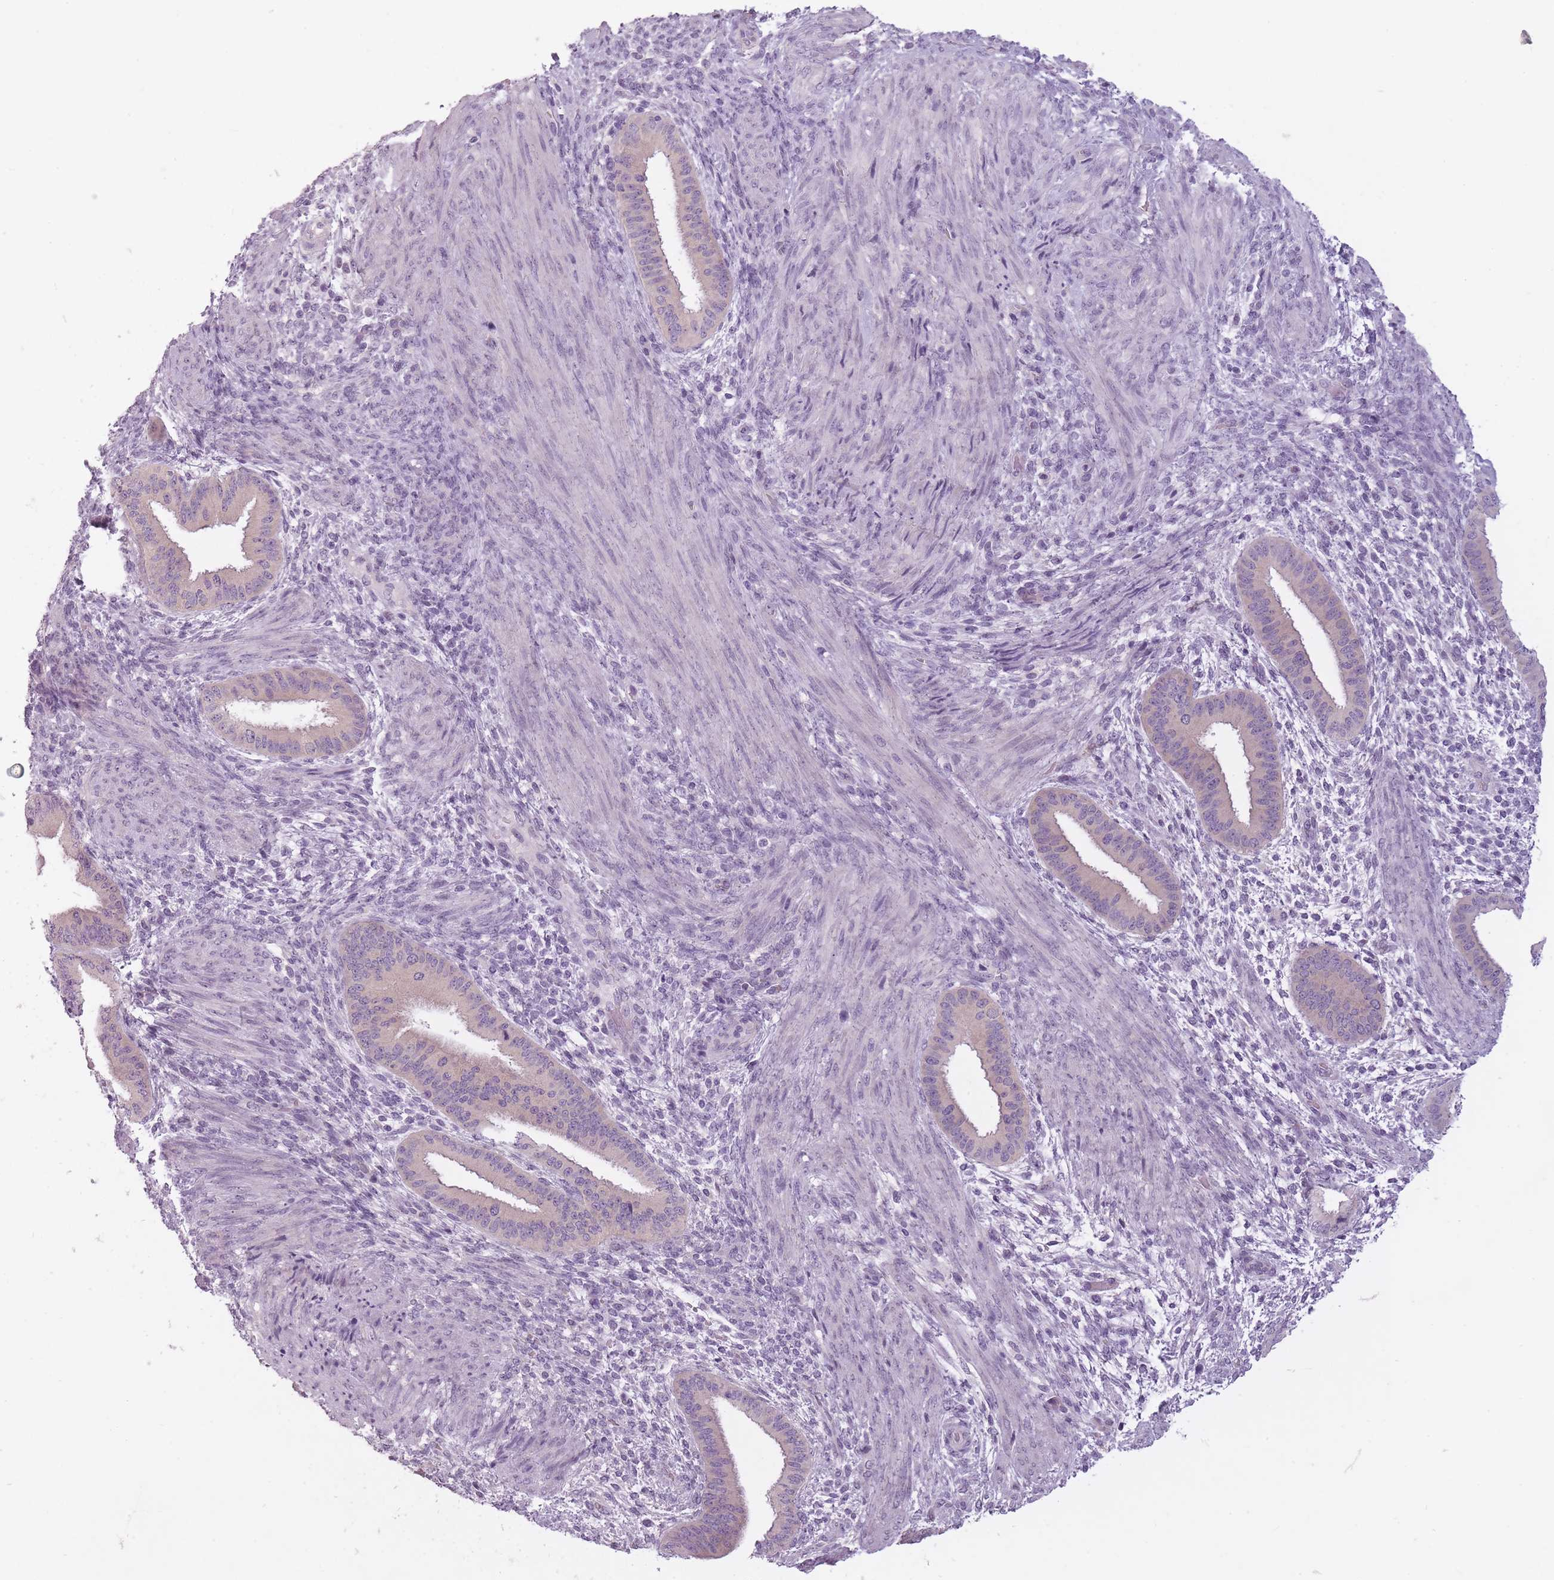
{"staining": {"intensity": "negative", "quantity": "none", "location": "none"}, "tissue": "endometrium", "cell_type": "Cells in endometrial stroma", "image_type": "normal", "snomed": [{"axis": "morphology", "description": "Normal tissue, NOS"}, {"axis": "topography", "description": "Endometrium"}], "caption": "Immunohistochemistry (IHC) histopathology image of unremarkable human endometrium stained for a protein (brown), which displays no expression in cells in endometrial stroma.", "gene": "FAM43B", "patient": {"sex": "female", "age": 36}}